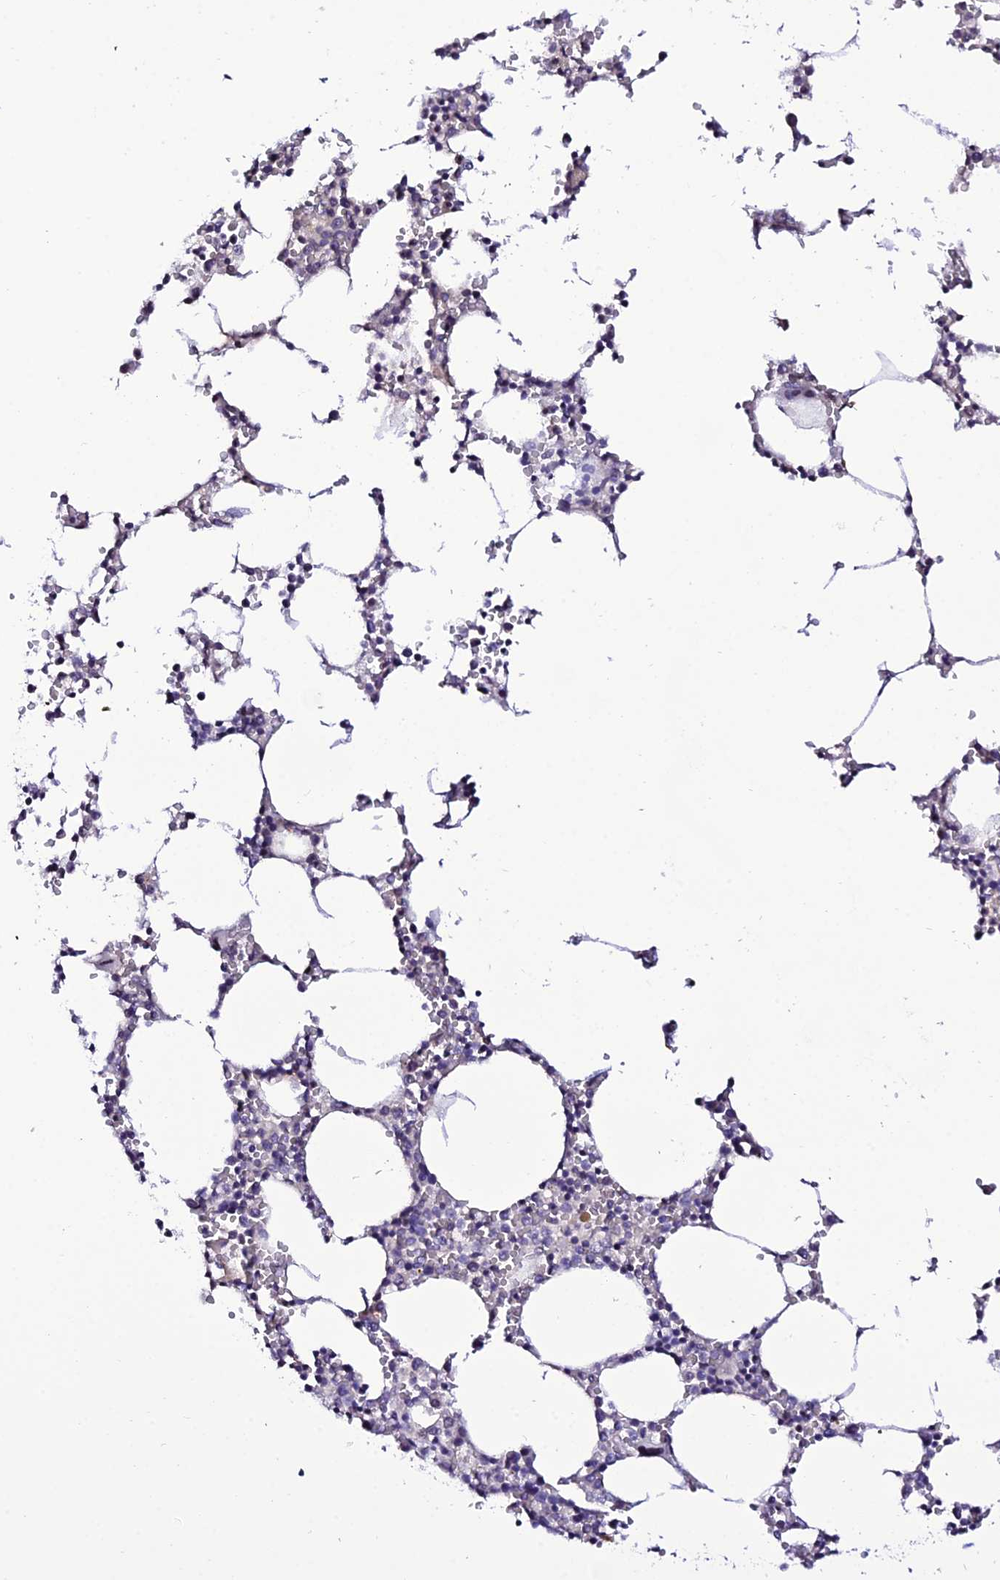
{"staining": {"intensity": "weak", "quantity": "<25%", "location": "cytoplasmic/membranous"}, "tissue": "bone marrow", "cell_type": "Hematopoietic cells", "image_type": "normal", "snomed": [{"axis": "morphology", "description": "Normal tissue, NOS"}, {"axis": "topography", "description": "Bone marrow"}], "caption": "This histopathology image is of unremarkable bone marrow stained with IHC to label a protein in brown with the nuclei are counter-stained blue. There is no staining in hematopoietic cells.", "gene": "DEFB132", "patient": {"sex": "female", "age": 64}}